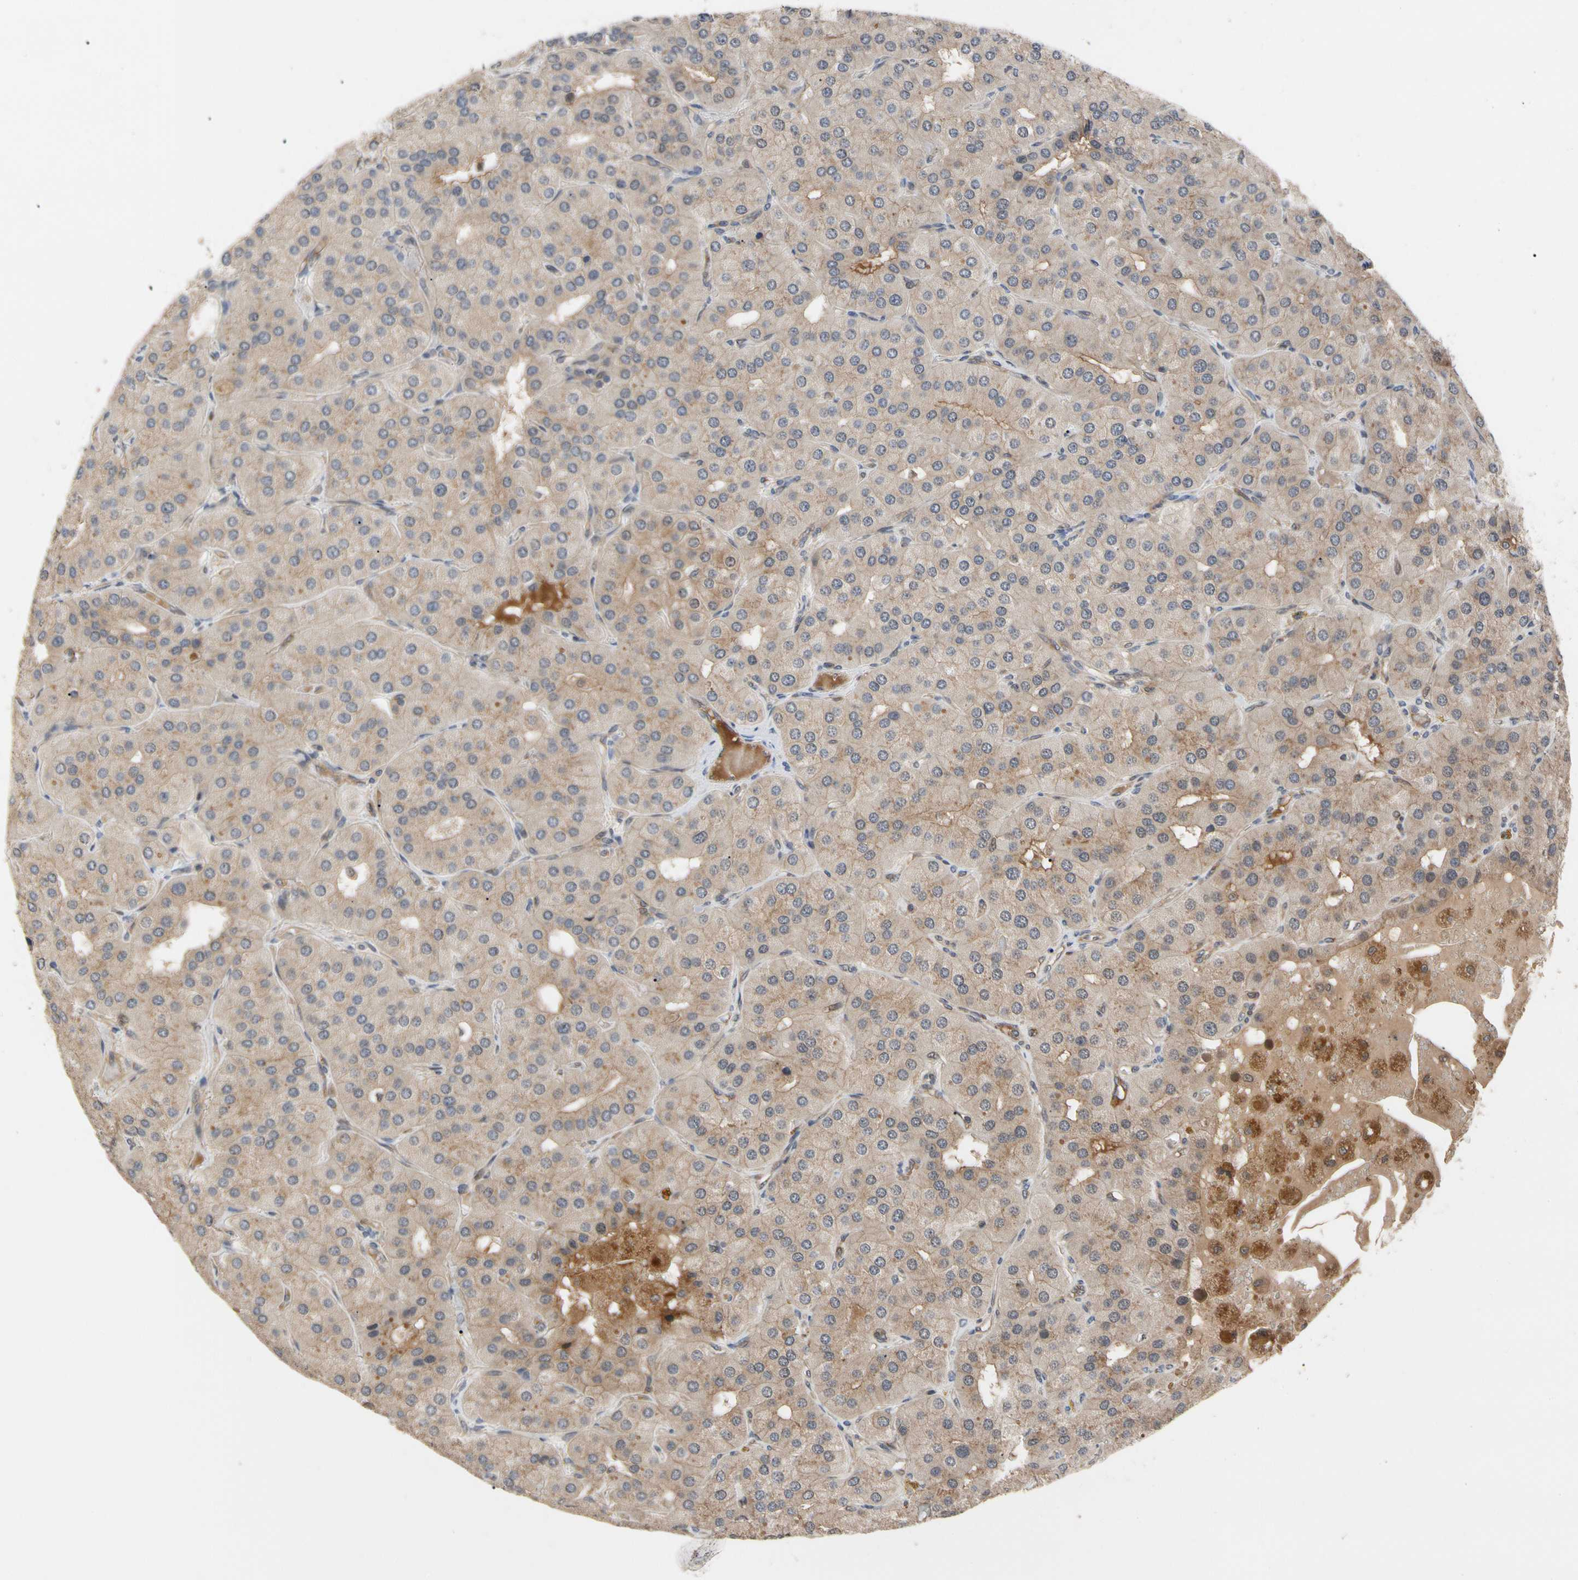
{"staining": {"intensity": "moderate", "quantity": ">75%", "location": "cytoplasmic/membranous,nuclear"}, "tissue": "parathyroid gland", "cell_type": "Glandular cells", "image_type": "normal", "snomed": [{"axis": "morphology", "description": "Normal tissue, NOS"}, {"axis": "morphology", "description": "Adenoma, NOS"}, {"axis": "topography", "description": "Parathyroid gland"}], "caption": "This image shows IHC staining of benign human parathyroid gland, with medium moderate cytoplasmic/membranous,nuclear staining in approximately >75% of glandular cells.", "gene": "CYTIP", "patient": {"sex": "female", "age": 86}}